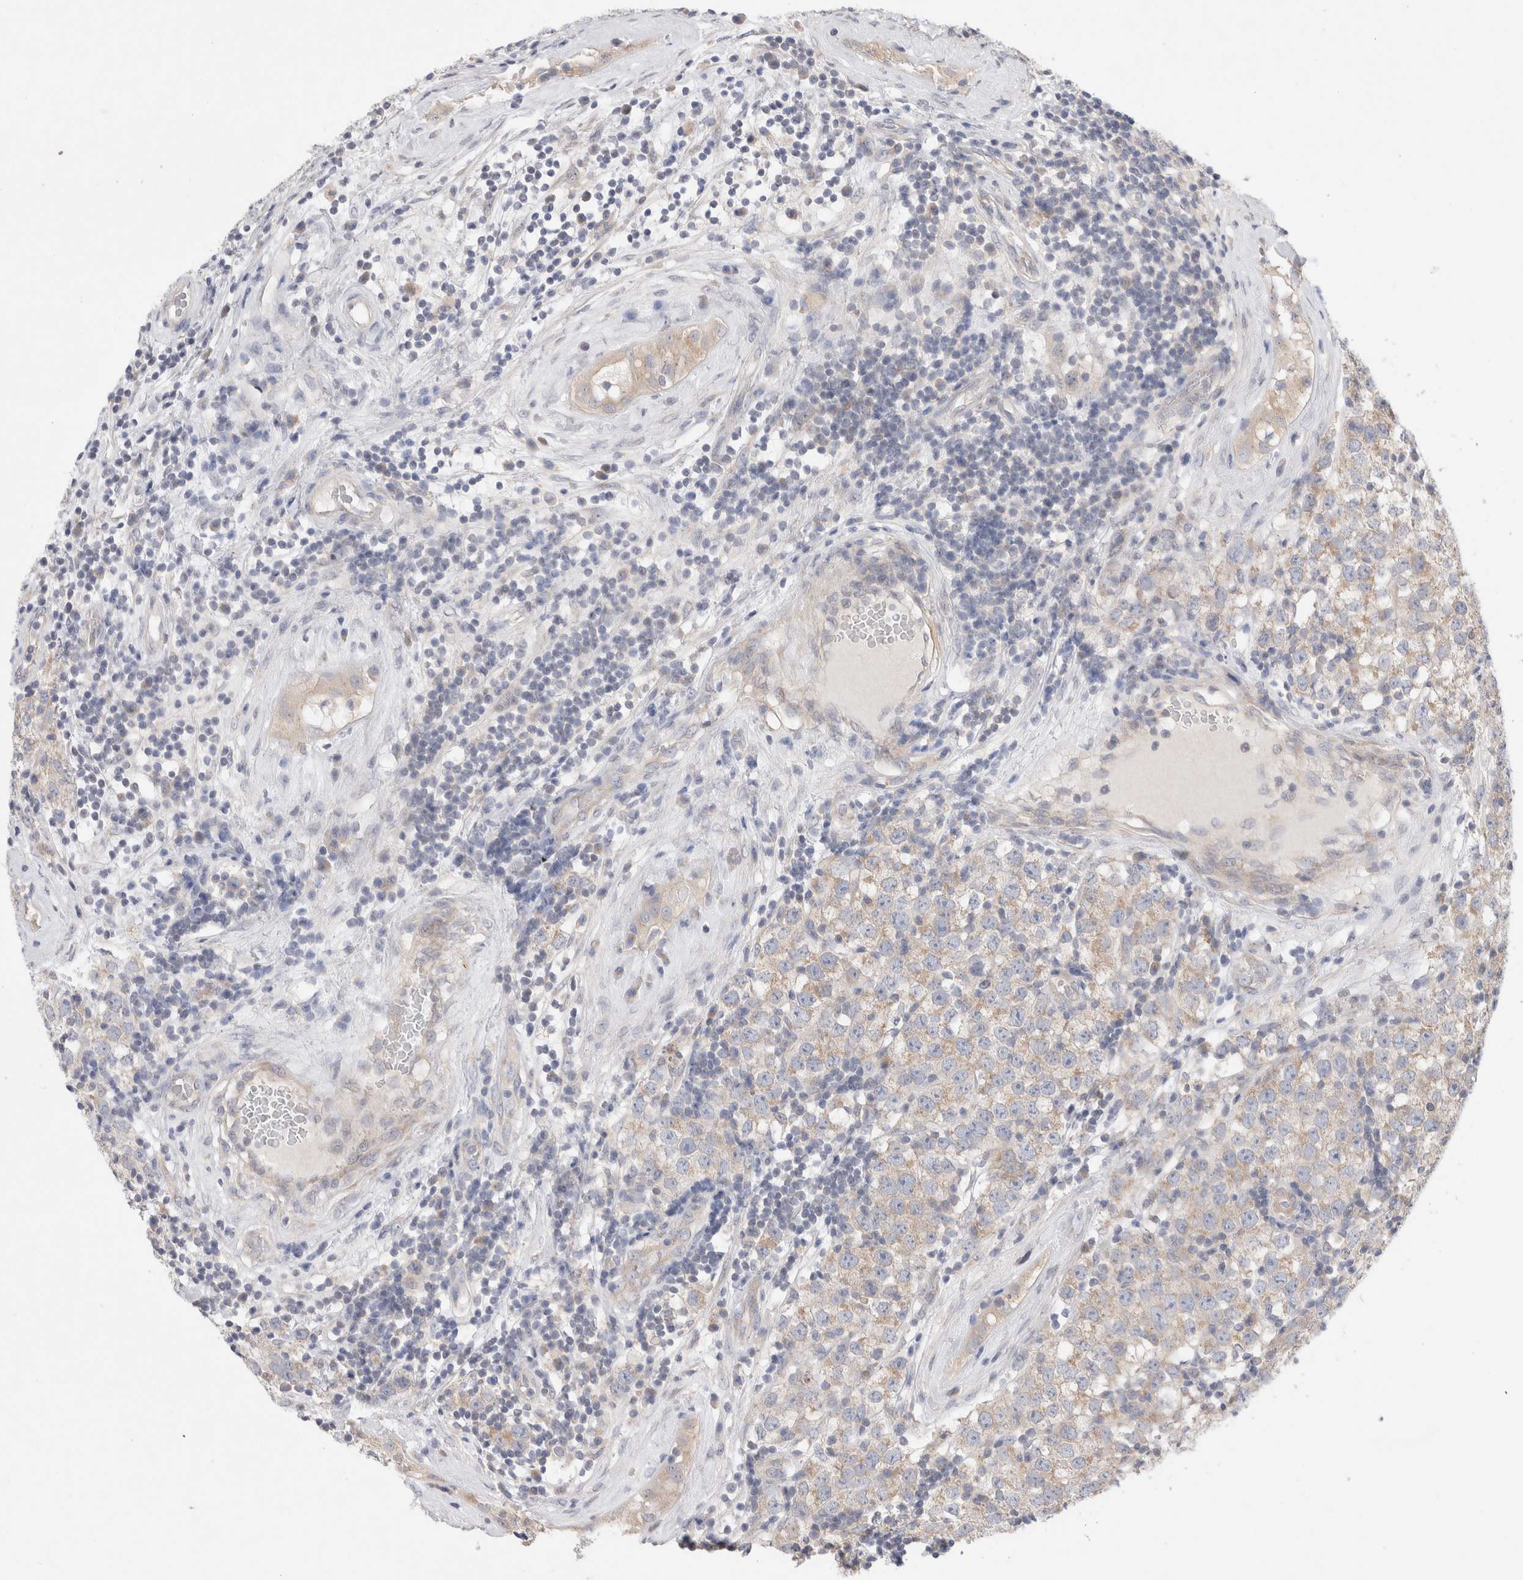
{"staining": {"intensity": "weak", "quantity": "25%-75%", "location": "cytoplasmic/membranous"}, "tissue": "testis cancer", "cell_type": "Tumor cells", "image_type": "cancer", "snomed": [{"axis": "morphology", "description": "Seminoma, NOS"}, {"axis": "morphology", "description": "Carcinoma, Embryonal, NOS"}, {"axis": "topography", "description": "Testis"}], "caption": "This is a histology image of immunohistochemistry staining of testis cancer (seminoma), which shows weak staining in the cytoplasmic/membranous of tumor cells.", "gene": "IFT74", "patient": {"sex": "male", "age": 28}}